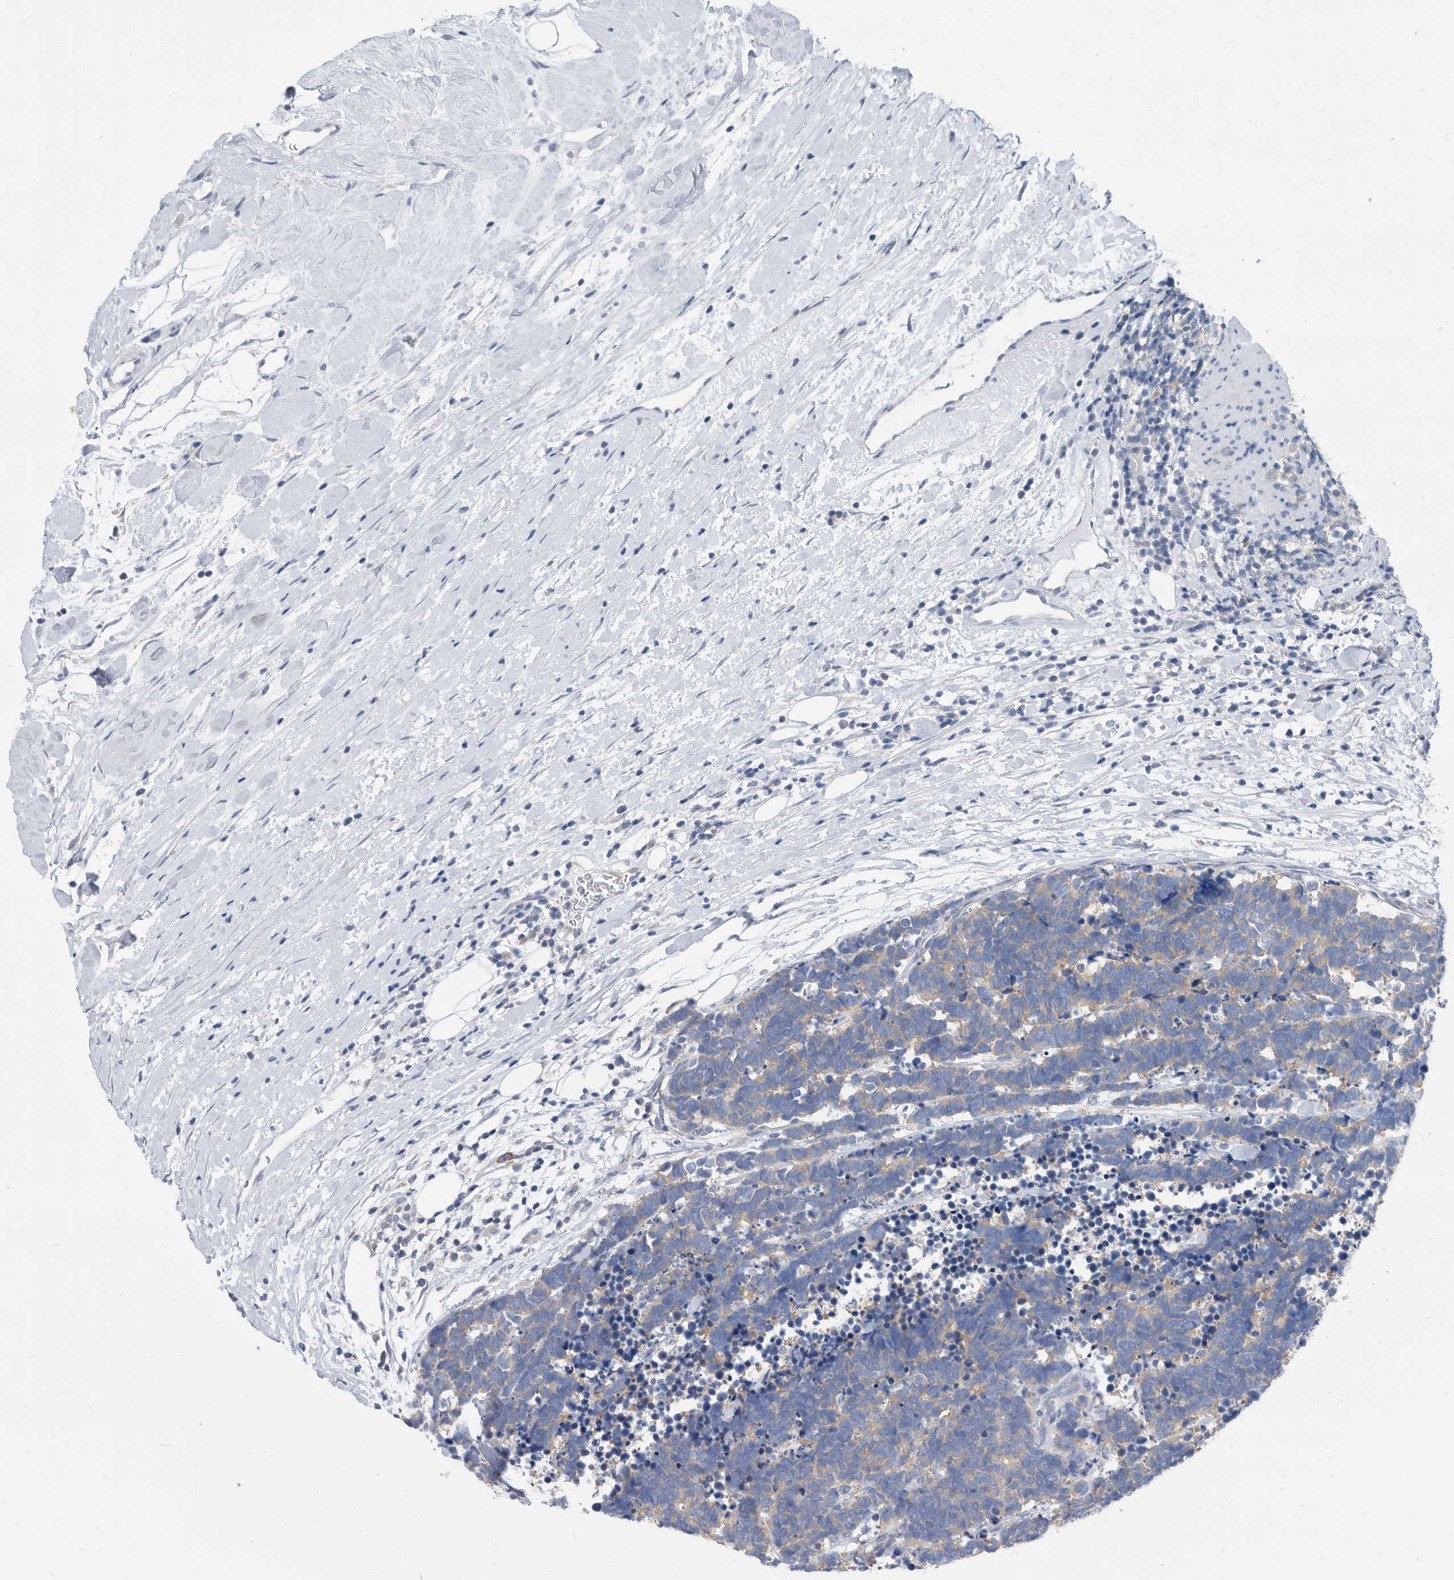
{"staining": {"intensity": "weak", "quantity": "<25%", "location": "cytoplasmic/membranous"}, "tissue": "carcinoid", "cell_type": "Tumor cells", "image_type": "cancer", "snomed": [{"axis": "morphology", "description": "Carcinoma, NOS"}, {"axis": "morphology", "description": "Carcinoid, malignant, NOS"}, {"axis": "topography", "description": "Urinary bladder"}], "caption": "Histopathology image shows no protein expression in tumor cells of carcinoma tissue.", "gene": "CCT4", "patient": {"sex": "male", "age": 57}}